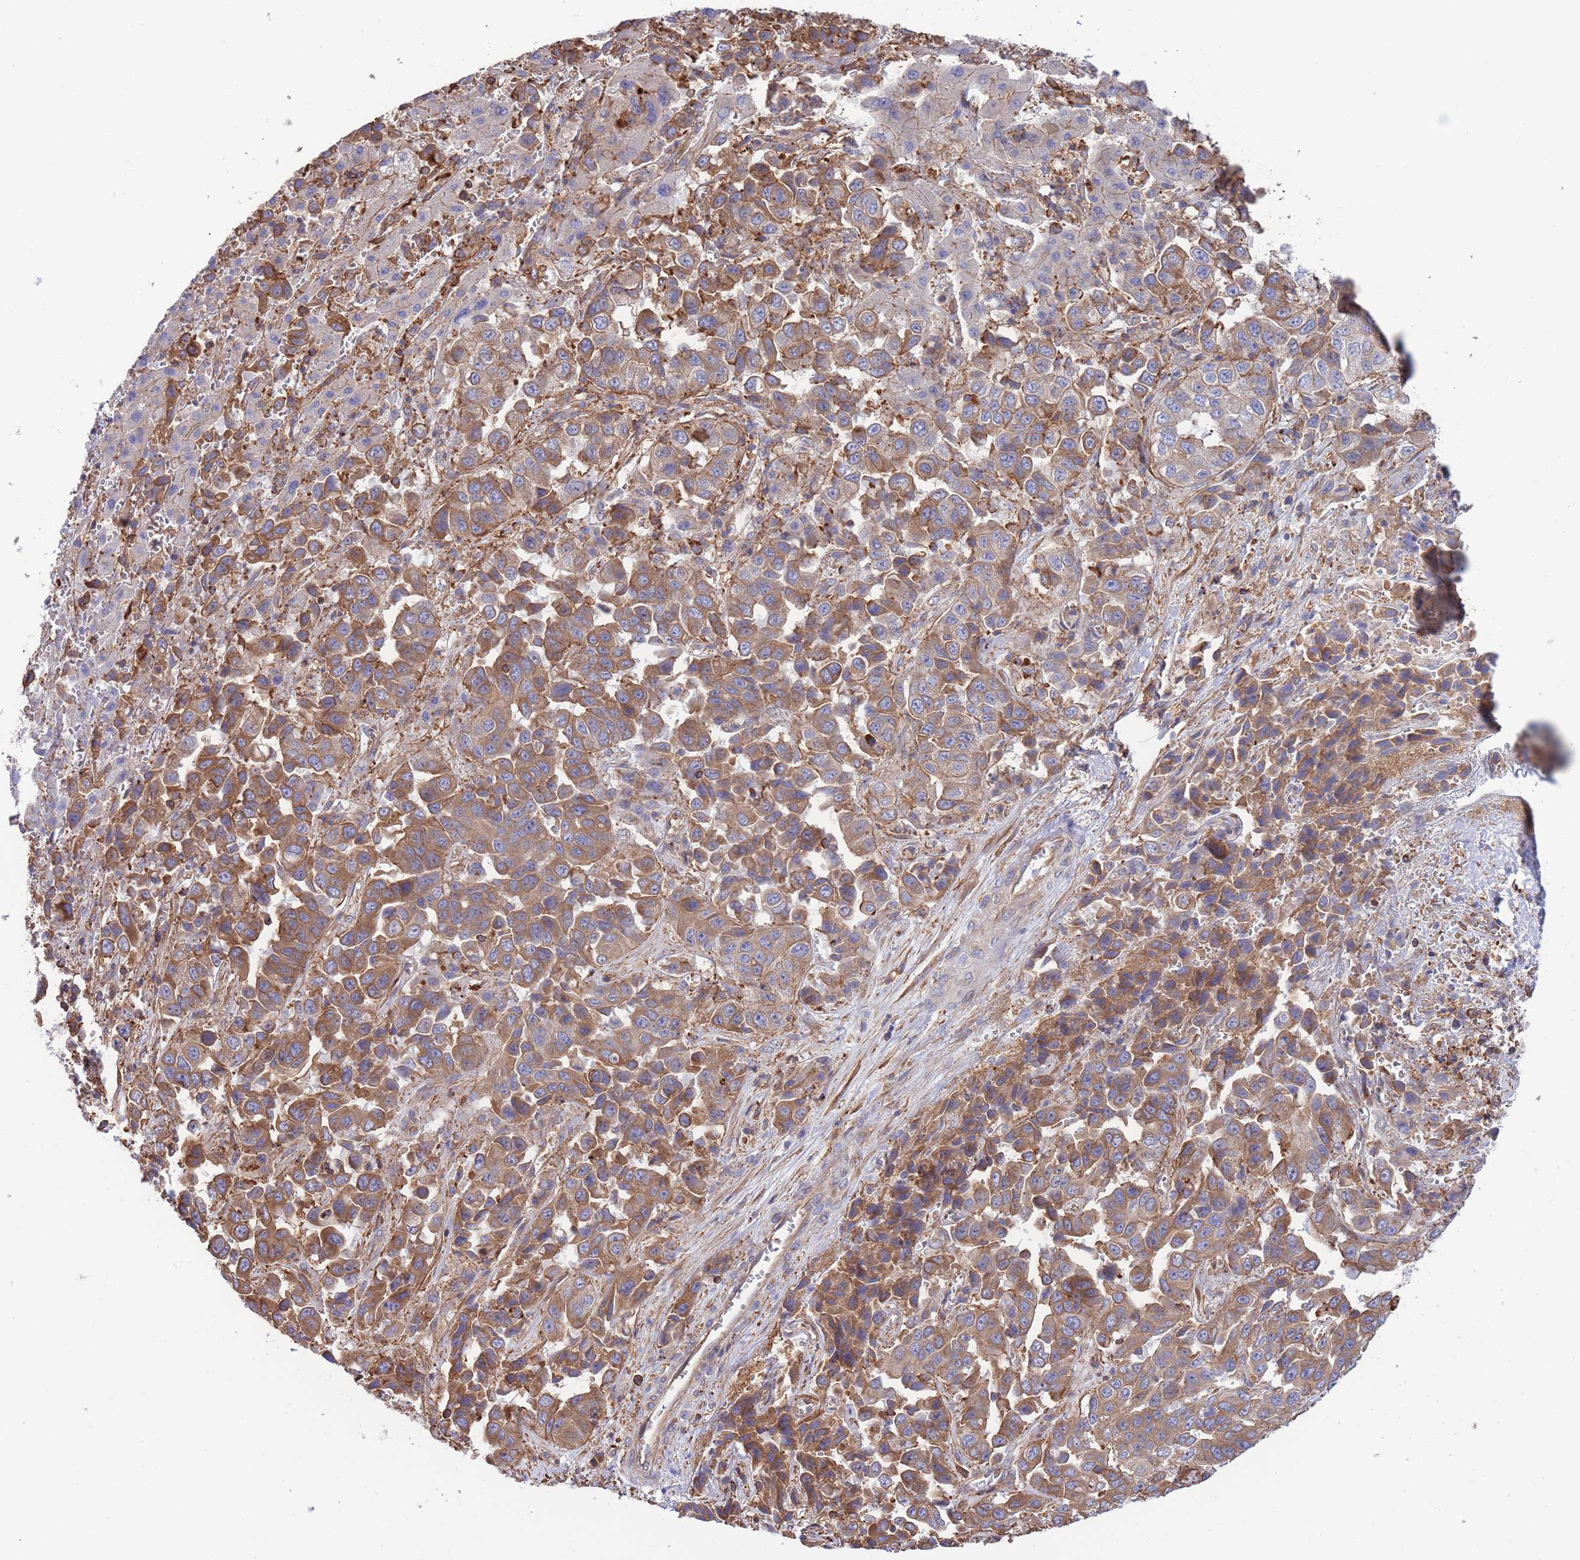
{"staining": {"intensity": "moderate", "quantity": ">75%", "location": "cytoplasmic/membranous"}, "tissue": "liver cancer", "cell_type": "Tumor cells", "image_type": "cancer", "snomed": [{"axis": "morphology", "description": "Cholangiocarcinoma"}, {"axis": "topography", "description": "Liver"}], "caption": "This micrograph demonstrates IHC staining of human liver cholangiocarcinoma, with medium moderate cytoplasmic/membranous positivity in about >75% of tumor cells.", "gene": "LRRN4CL", "patient": {"sex": "female", "age": 52}}